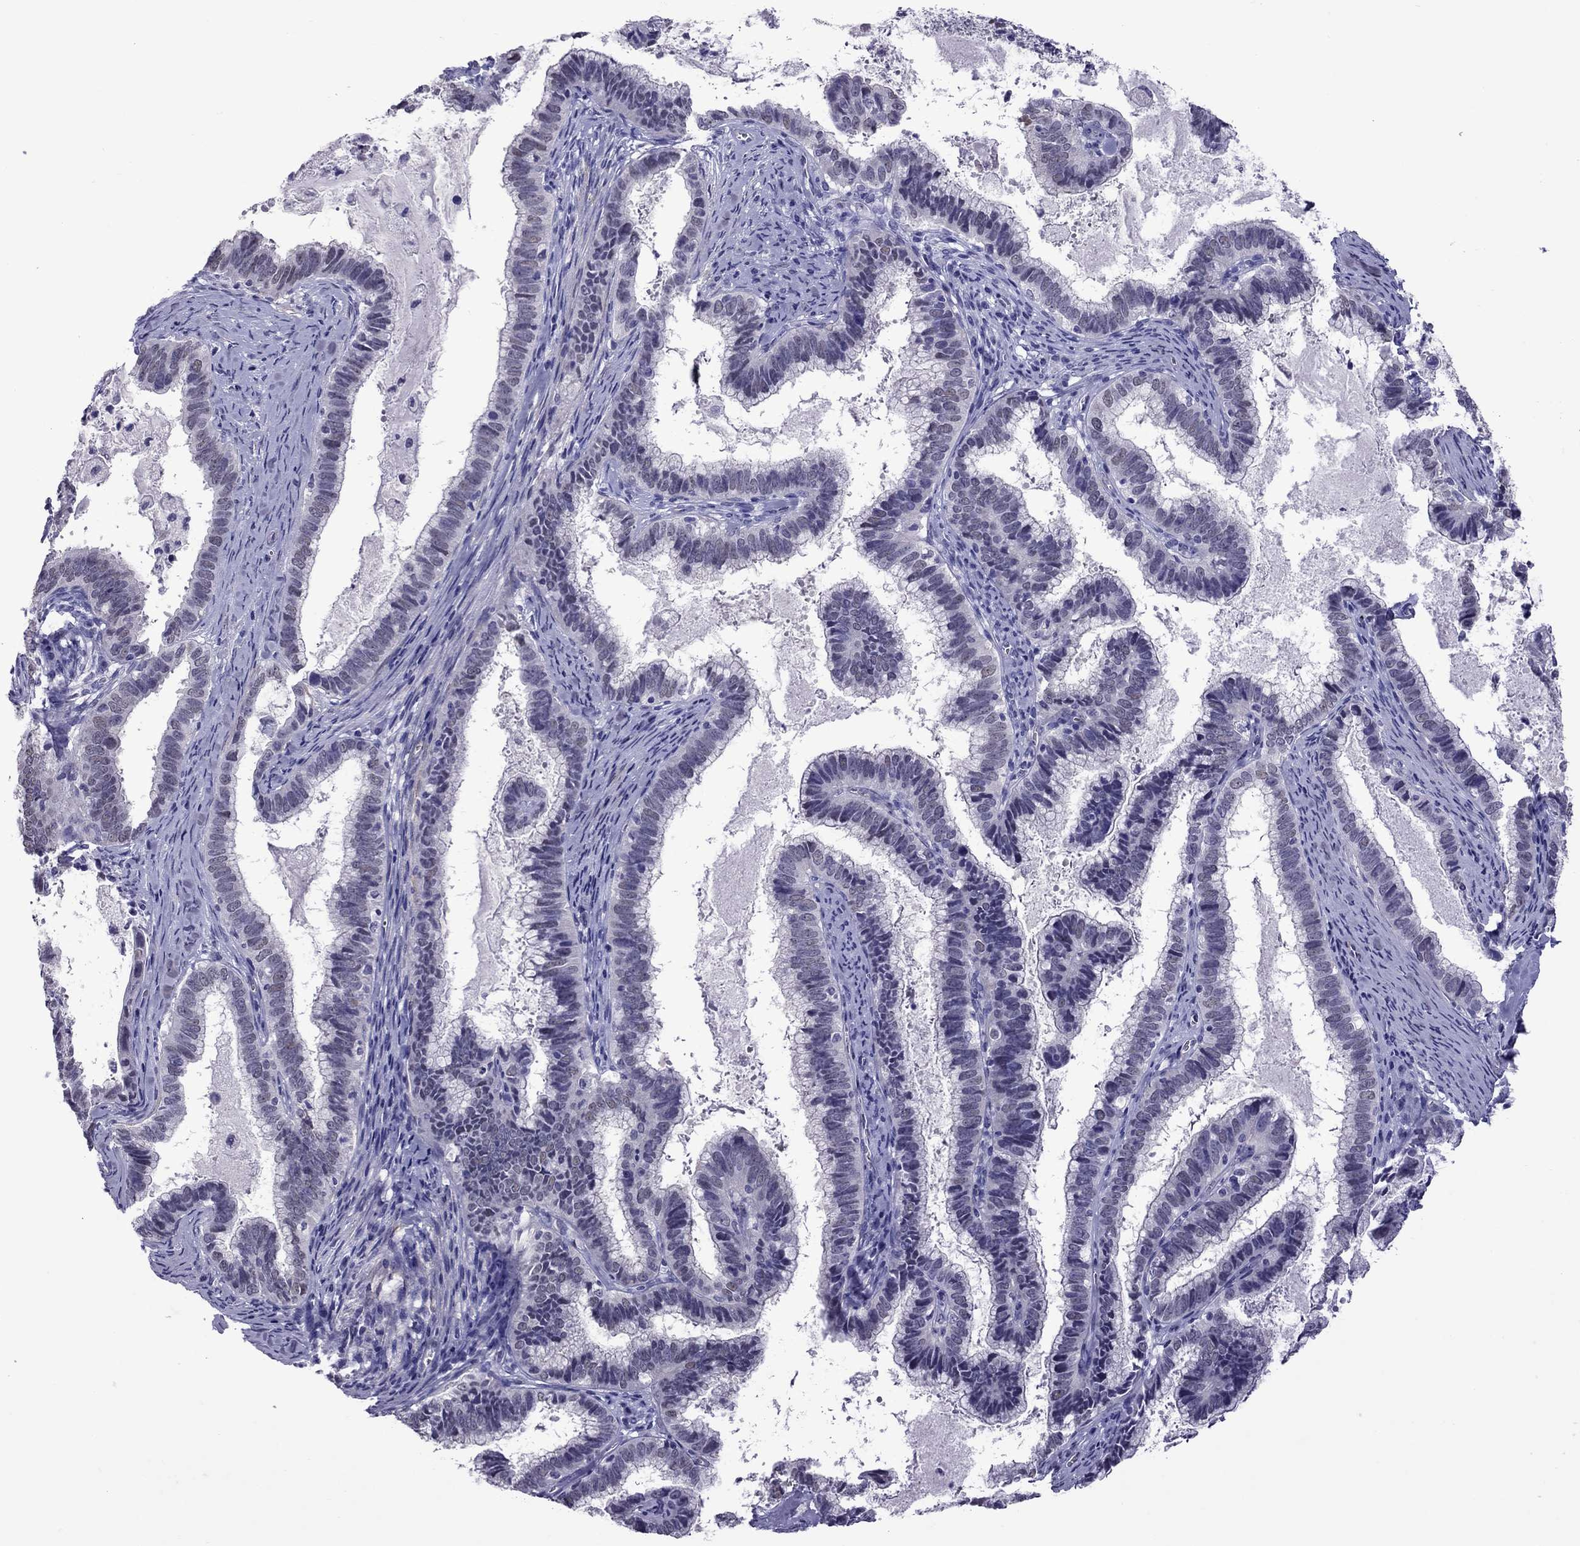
{"staining": {"intensity": "negative", "quantity": "none", "location": "none"}, "tissue": "cervical cancer", "cell_type": "Tumor cells", "image_type": "cancer", "snomed": [{"axis": "morphology", "description": "Adenocarcinoma, NOS"}, {"axis": "topography", "description": "Cervix"}], "caption": "This is a micrograph of immunohistochemistry staining of cervical cancer, which shows no expression in tumor cells.", "gene": "CHRNA5", "patient": {"sex": "female", "age": 61}}